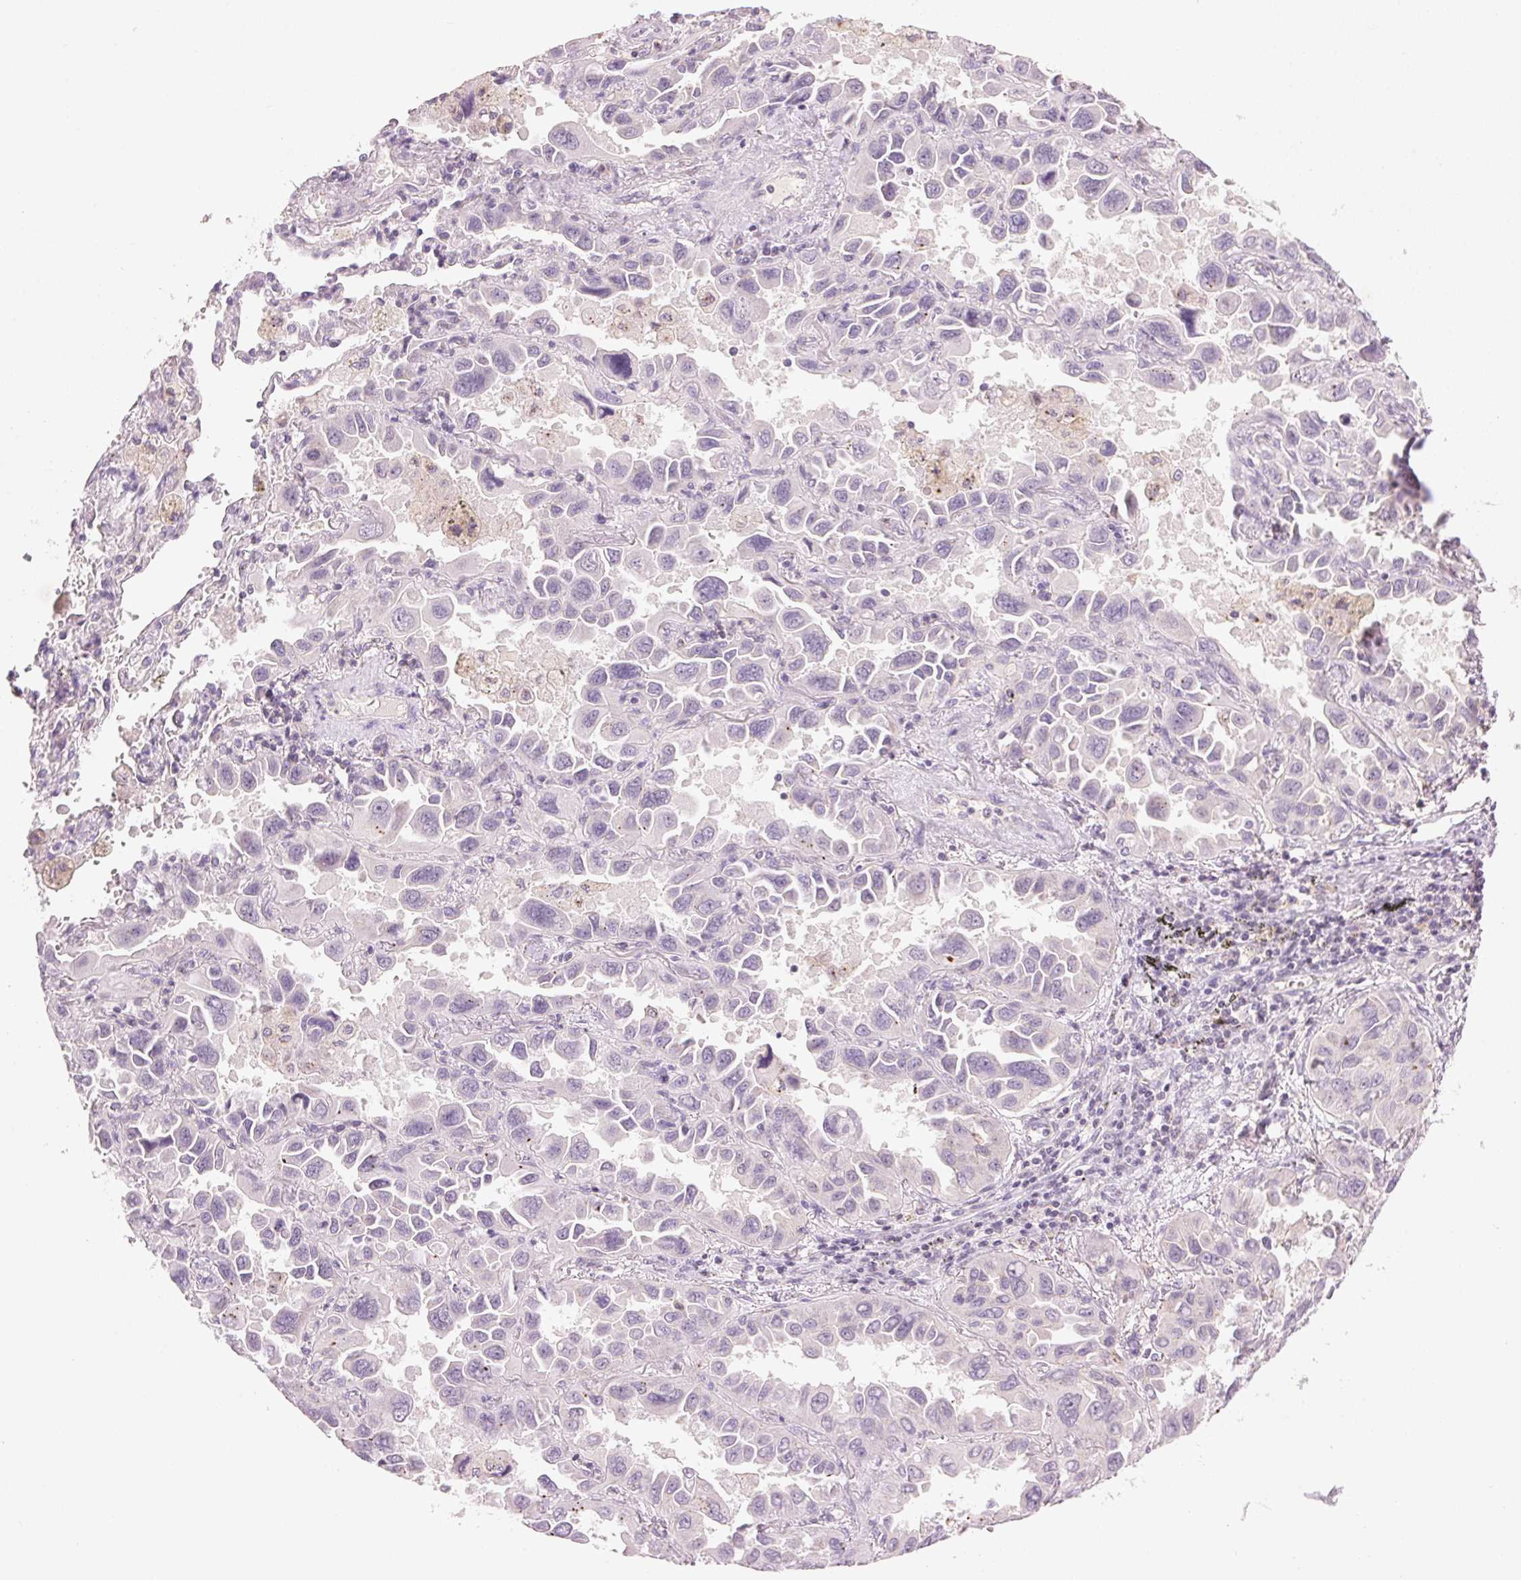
{"staining": {"intensity": "negative", "quantity": "none", "location": "none"}, "tissue": "lung cancer", "cell_type": "Tumor cells", "image_type": "cancer", "snomed": [{"axis": "morphology", "description": "Adenocarcinoma, NOS"}, {"axis": "topography", "description": "Lung"}], "caption": "There is no significant positivity in tumor cells of lung cancer. The staining was performed using DAB (3,3'-diaminobenzidine) to visualize the protein expression in brown, while the nuclei were stained in blue with hematoxylin (Magnification: 20x).", "gene": "HOXB13", "patient": {"sex": "male", "age": 64}}